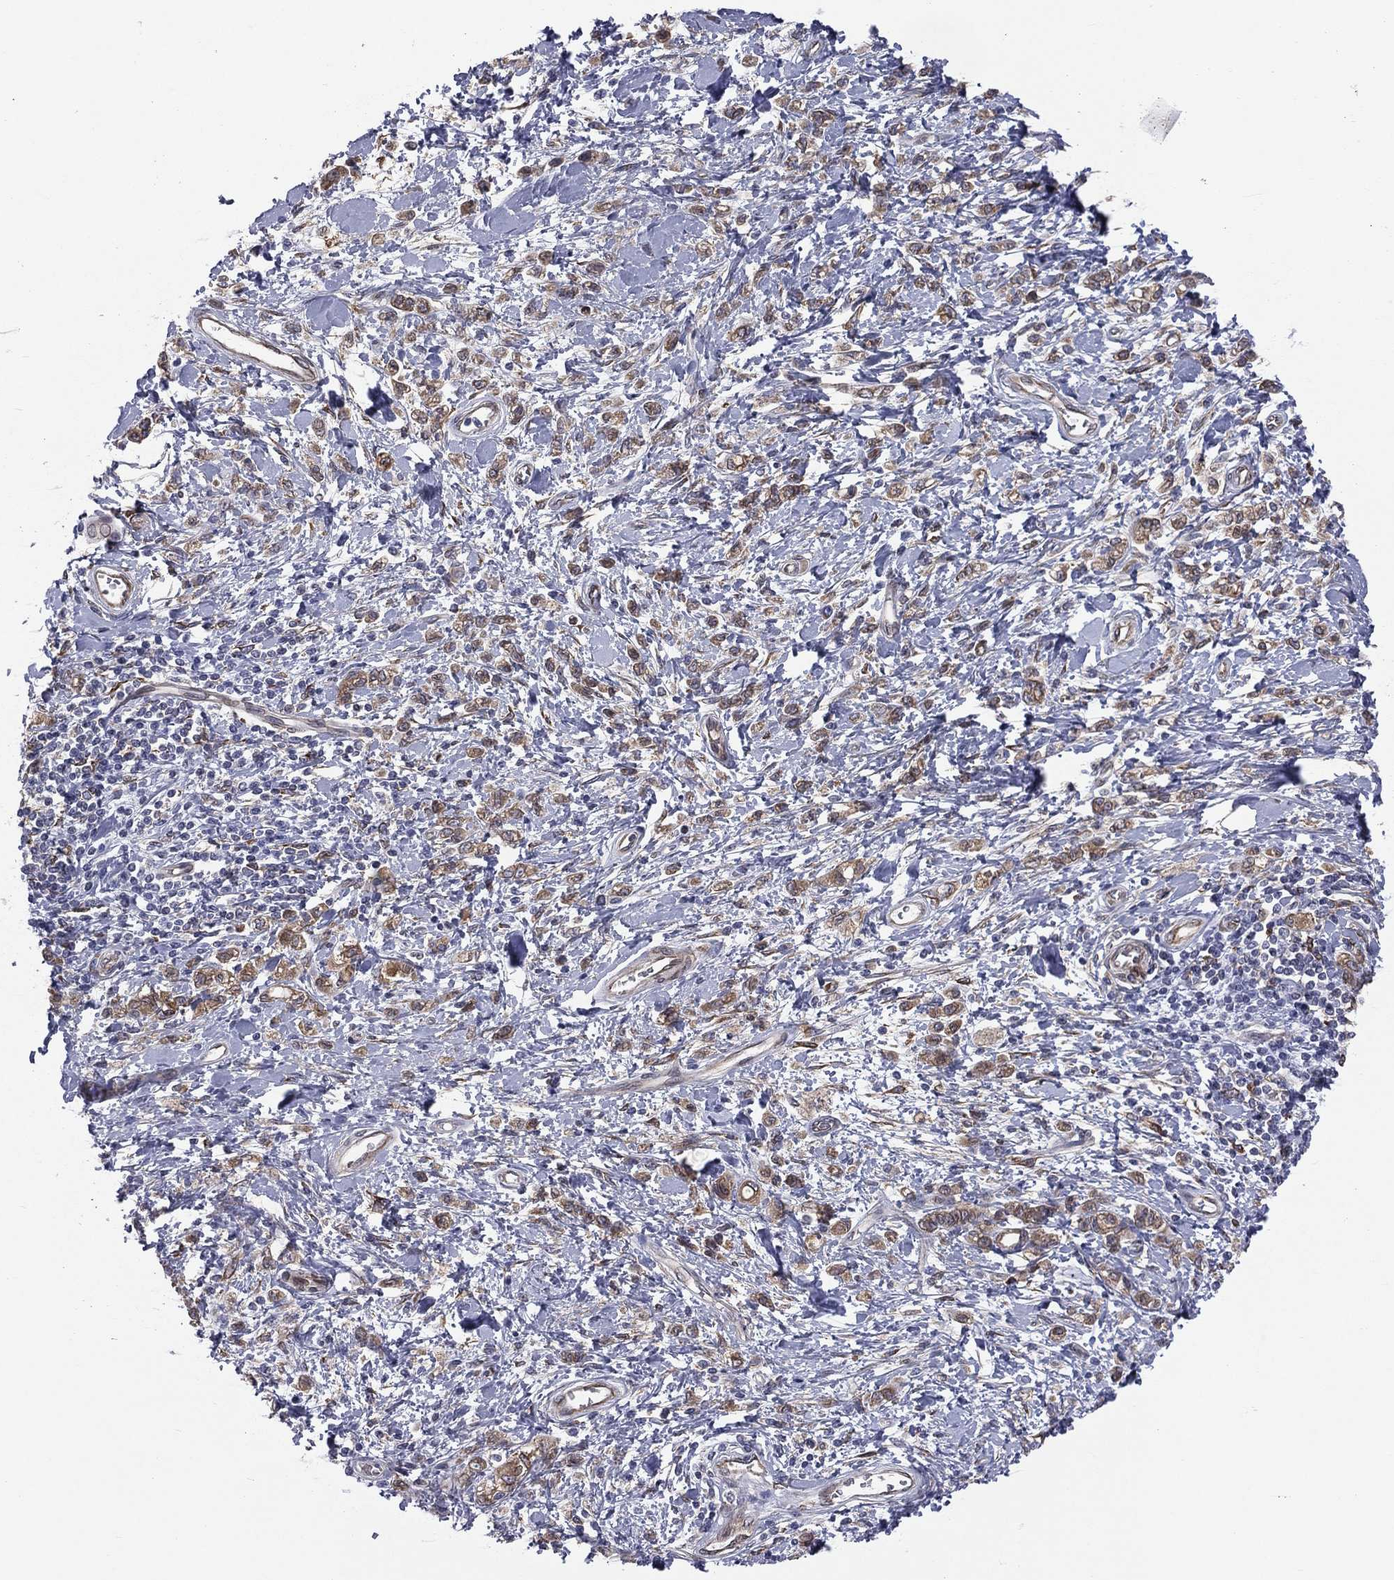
{"staining": {"intensity": "moderate", "quantity": ">75%", "location": "cytoplasmic/membranous"}, "tissue": "stomach cancer", "cell_type": "Tumor cells", "image_type": "cancer", "snomed": [{"axis": "morphology", "description": "Adenocarcinoma, NOS"}, {"axis": "topography", "description": "Stomach"}], "caption": "Stomach adenocarcinoma tissue reveals moderate cytoplasmic/membranous staining in about >75% of tumor cells", "gene": "PGRMC1", "patient": {"sex": "male", "age": 77}}